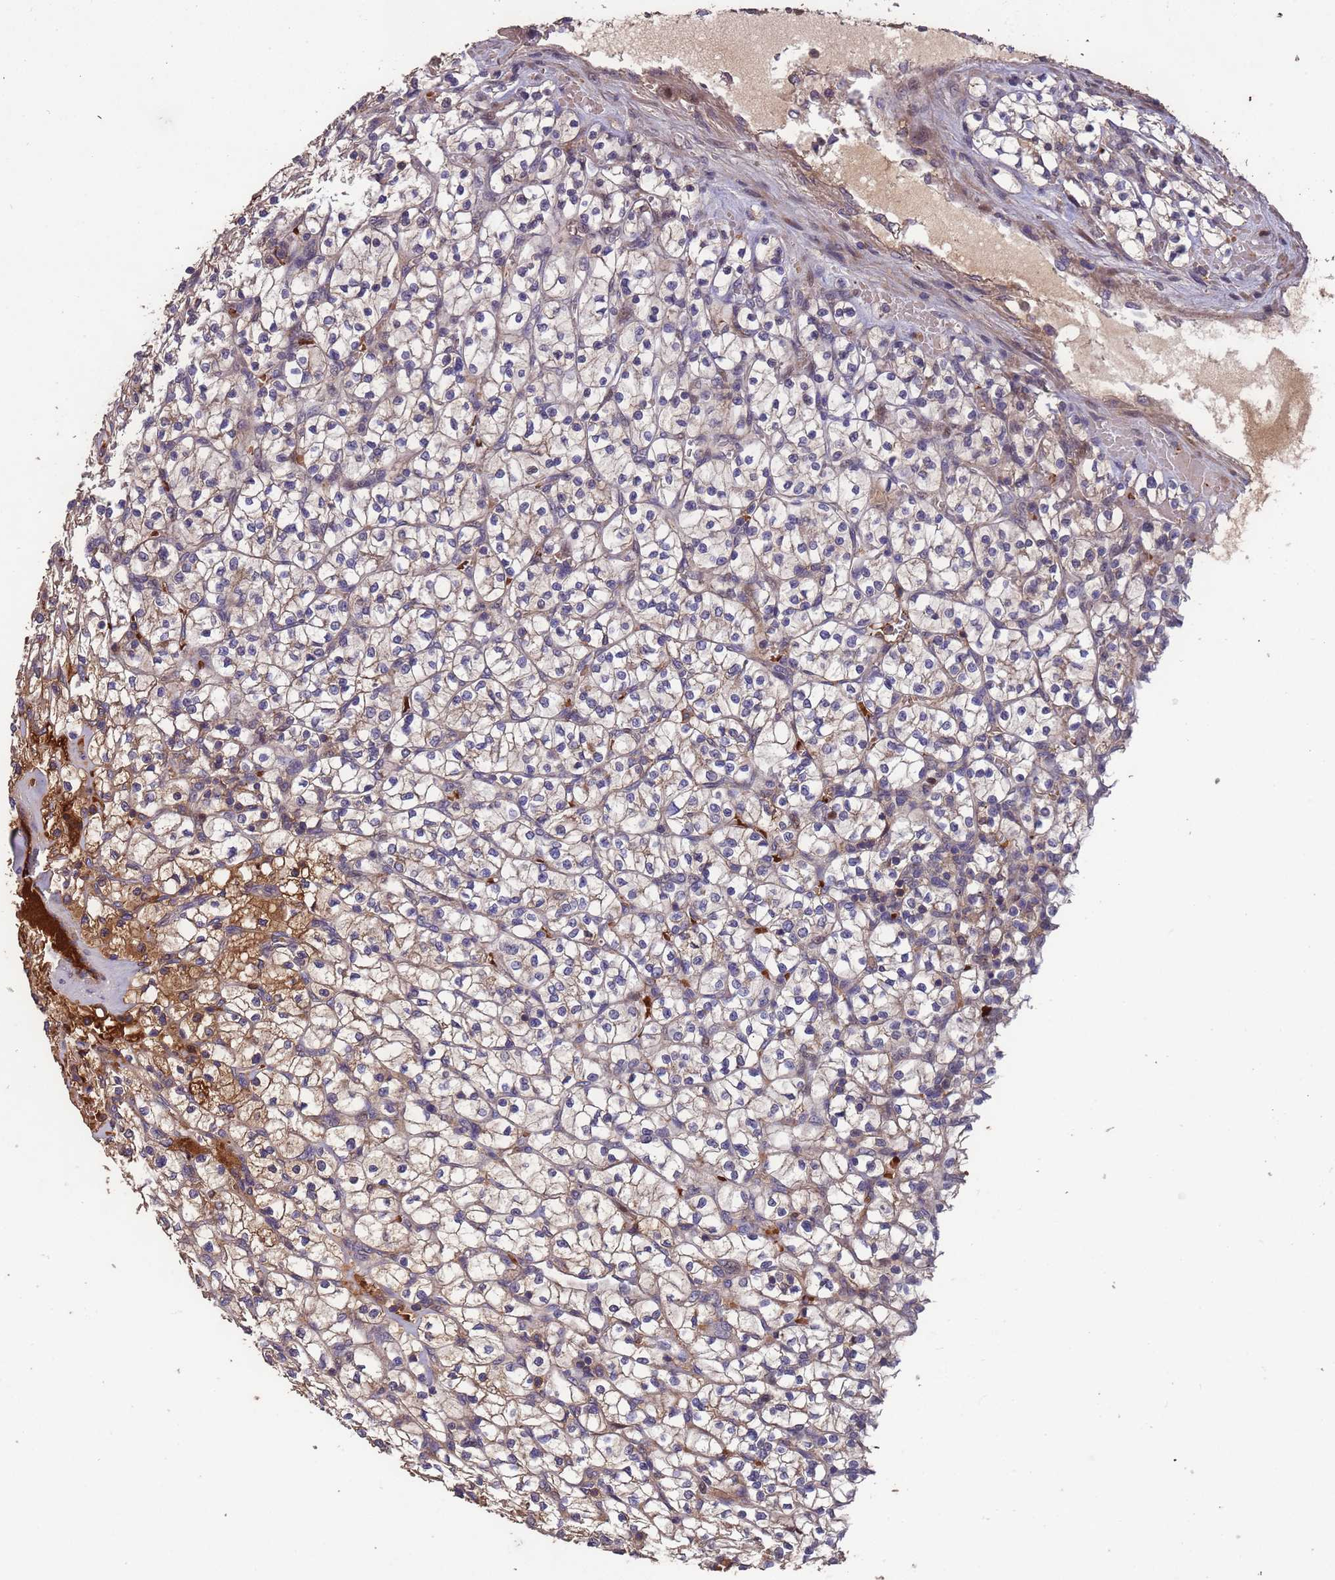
{"staining": {"intensity": "moderate", "quantity": "<25%", "location": "cytoplasmic/membranous"}, "tissue": "renal cancer", "cell_type": "Tumor cells", "image_type": "cancer", "snomed": [{"axis": "morphology", "description": "Adenocarcinoma, NOS"}, {"axis": "topography", "description": "Kidney"}], "caption": "Immunohistochemistry staining of adenocarcinoma (renal), which shows low levels of moderate cytoplasmic/membranous staining in approximately <25% of tumor cells indicating moderate cytoplasmic/membranous protein positivity. The staining was performed using DAB (brown) for protein detection and nuclei were counterstained in hematoxylin (blue).", "gene": "CCDC184", "patient": {"sex": "female", "age": 64}}